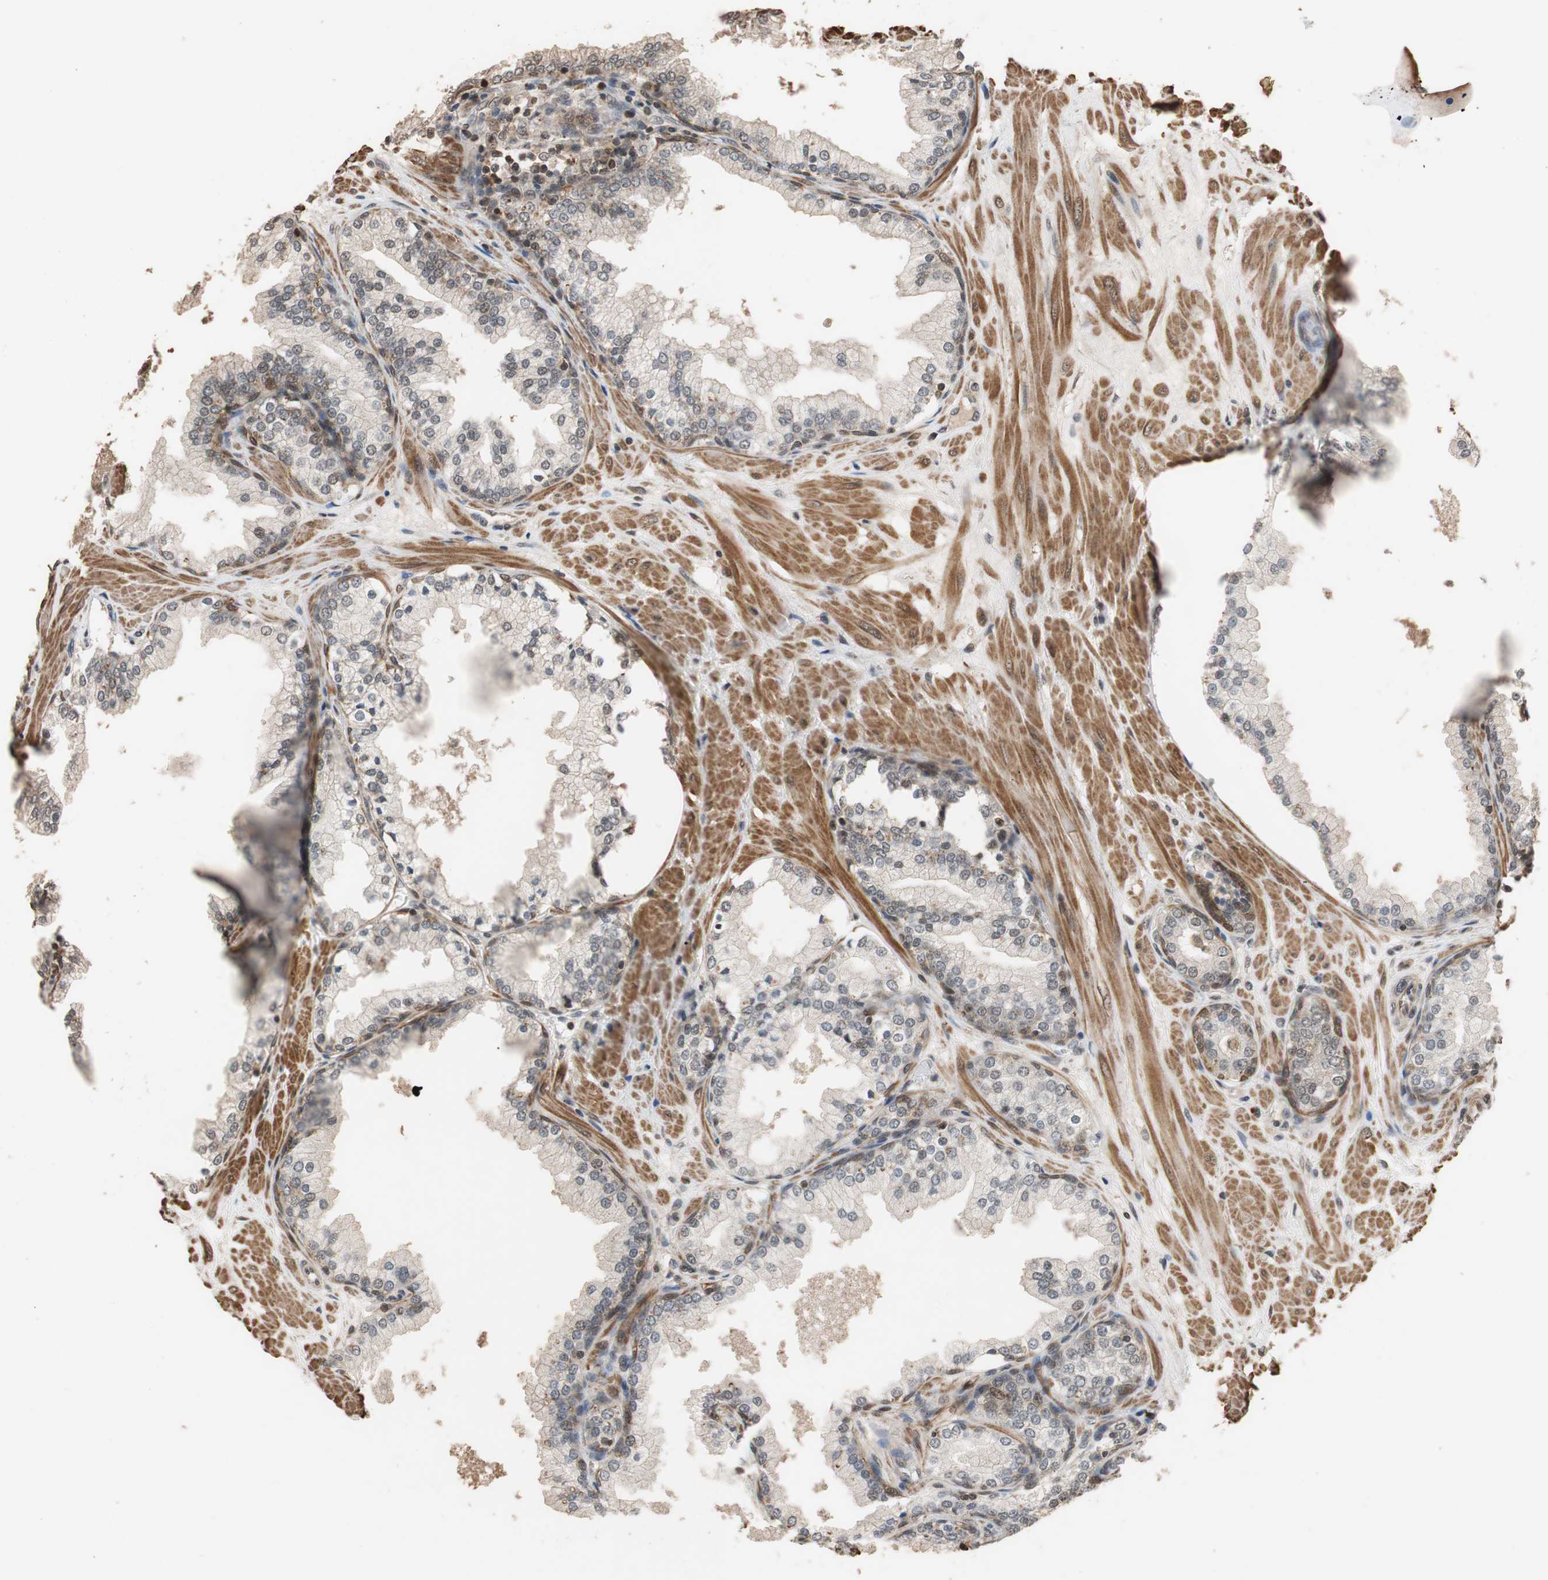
{"staining": {"intensity": "moderate", "quantity": "<25%", "location": "cytoplasmic/membranous,nuclear"}, "tissue": "prostate", "cell_type": "Glandular cells", "image_type": "normal", "snomed": [{"axis": "morphology", "description": "Normal tissue, NOS"}, {"axis": "topography", "description": "Prostate"}], "caption": "Immunohistochemistry image of normal prostate: human prostate stained using immunohistochemistry shows low levels of moderate protein expression localized specifically in the cytoplasmic/membranous,nuclear of glandular cells, appearing as a cytoplasmic/membranous,nuclear brown color.", "gene": "CDC5L", "patient": {"sex": "male", "age": 51}}